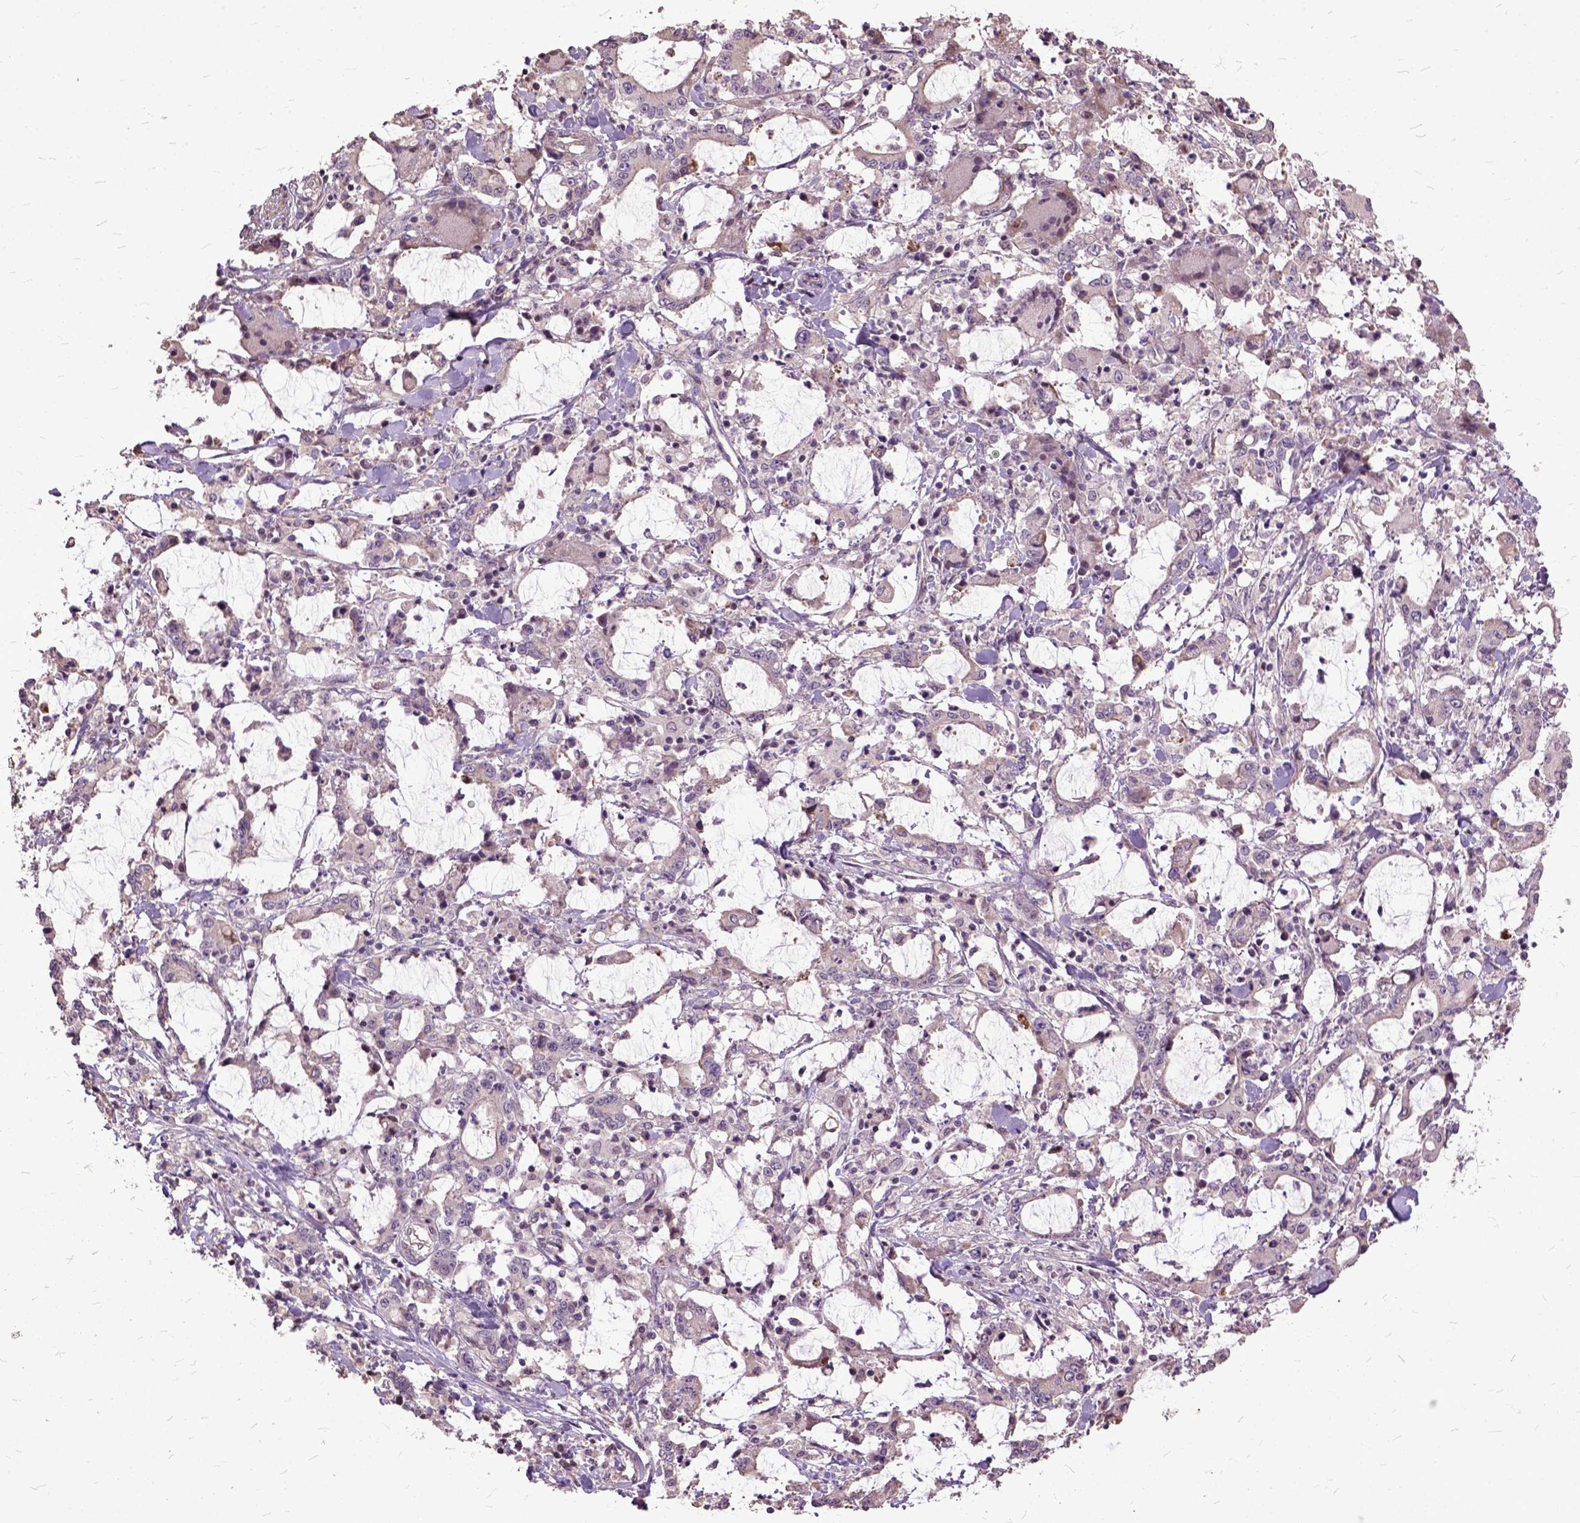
{"staining": {"intensity": "negative", "quantity": "none", "location": "none"}, "tissue": "stomach cancer", "cell_type": "Tumor cells", "image_type": "cancer", "snomed": [{"axis": "morphology", "description": "Adenocarcinoma, NOS"}, {"axis": "topography", "description": "Stomach, upper"}], "caption": "Protein analysis of stomach cancer (adenocarcinoma) reveals no significant staining in tumor cells.", "gene": "AREG", "patient": {"sex": "male", "age": 68}}